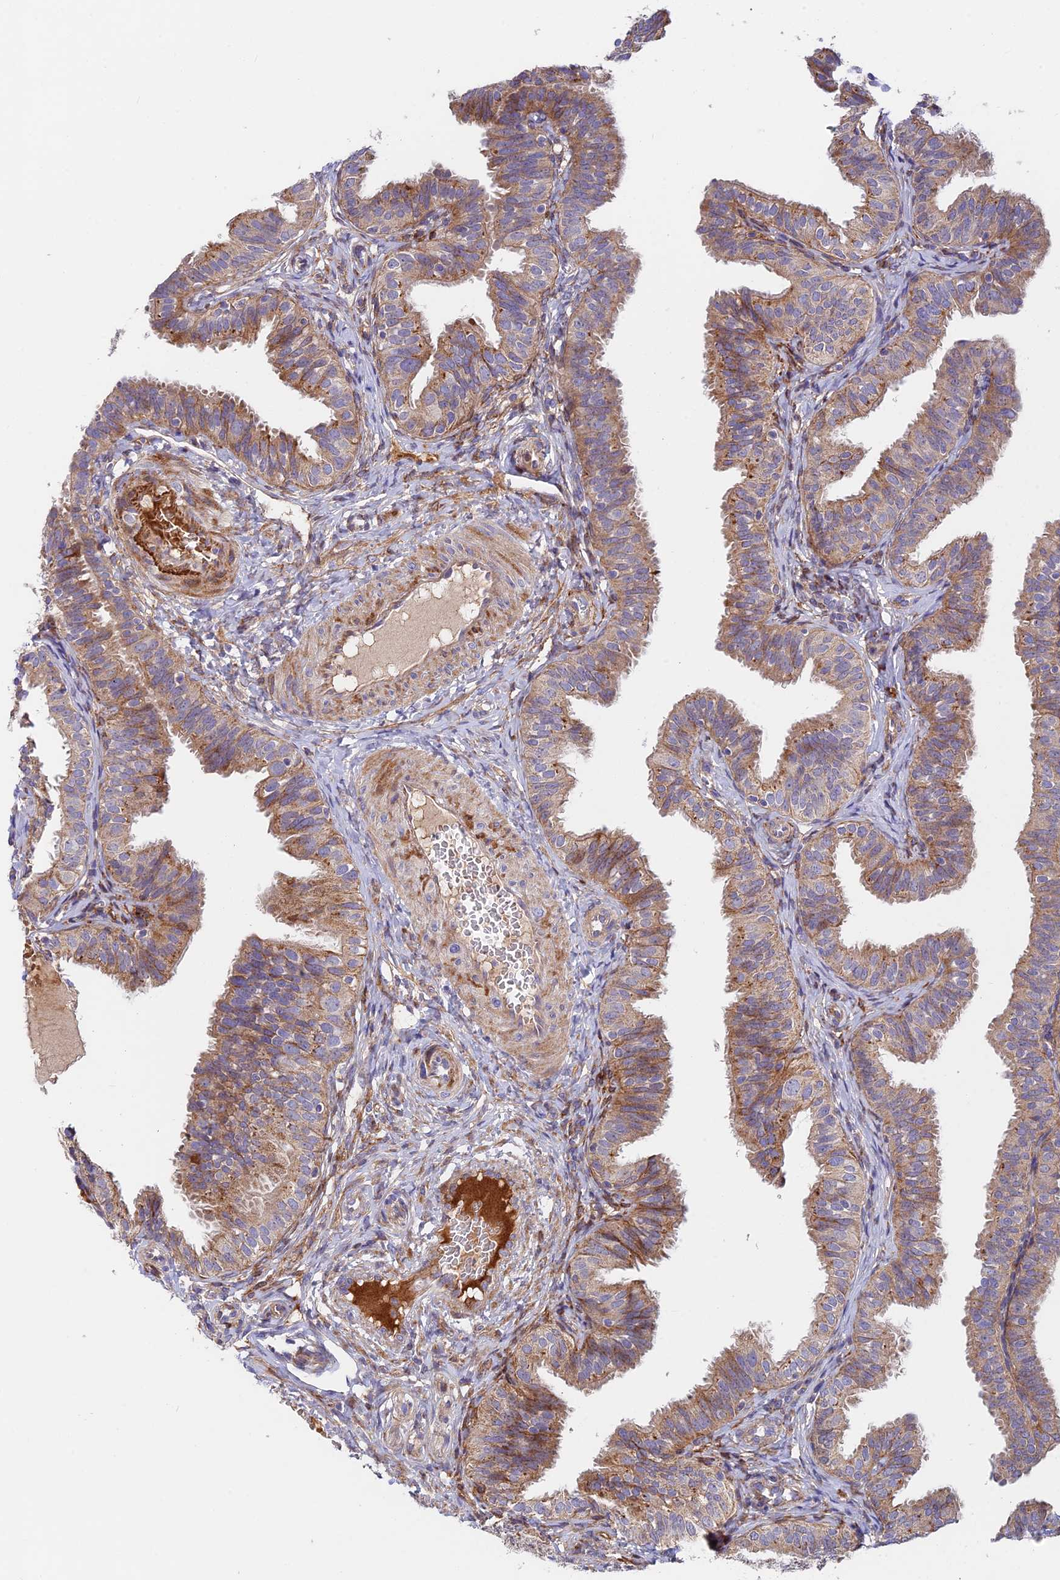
{"staining": {"intensity": "moderate", "quantity": "25%-75%", "location": "cytoplasmic/membranous"}, "tissue": "fallopian tube", "cell_type": "Glandular cells", "image_type": "normal", "snomed": [{"axis": "morphology", "description": "Normal tissue, NOS"}, {"axis": "topography", "description": "Fallopian tube"}], "caption": "This is an image of immunohistochemistry staining of unremarkable fallopian tube, which shows moderate positivity in the cytoplasmic/membranous of glandular cells.", "gene": "FUOM", "patient": {"sex": "female", "age": 35}}